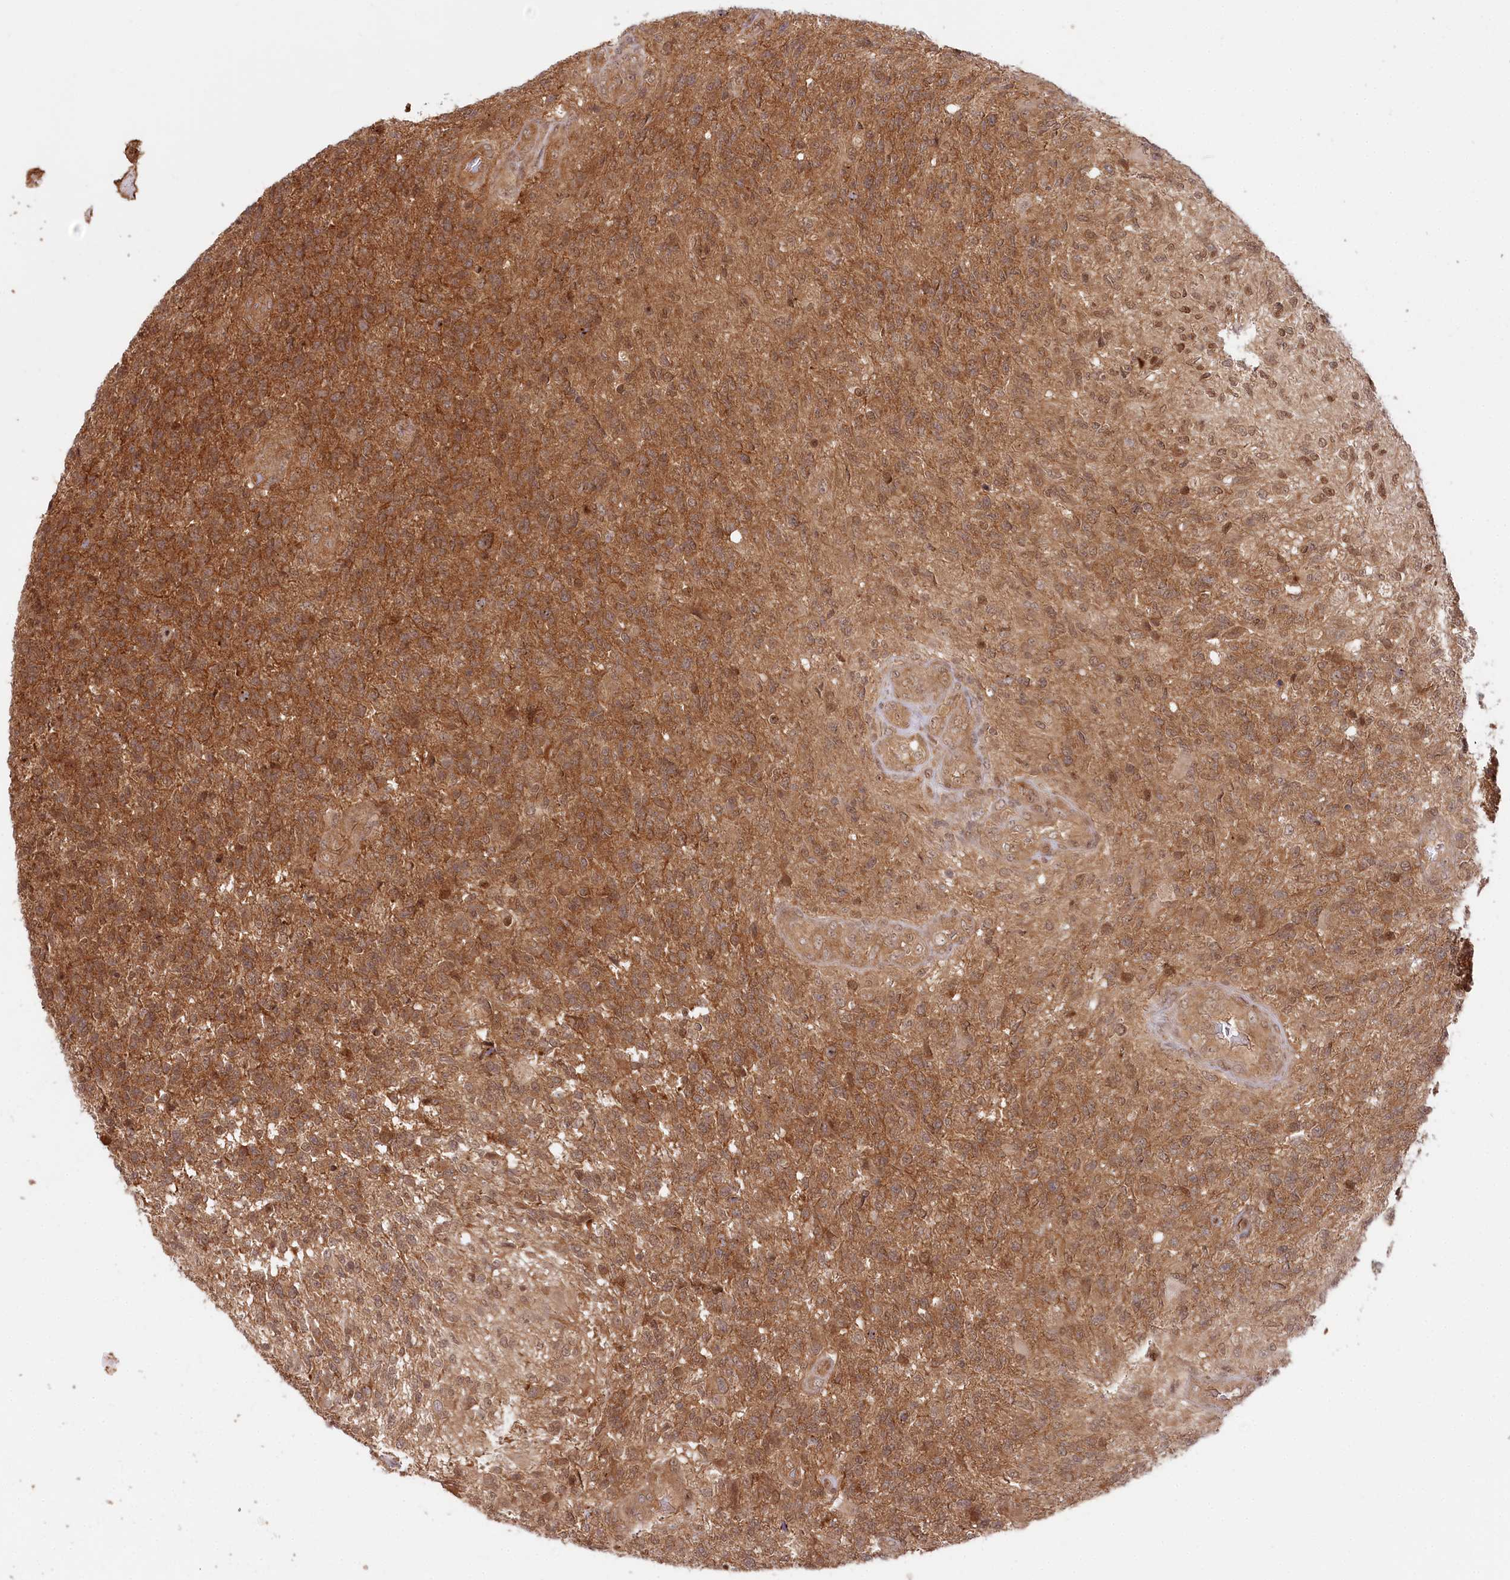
{"staining": {"intensity": "moderate", "quantity": ">75%", "location": "cytoplasmic/membranous"}, "tissue": "glioma", "cell_type": "Tumor cells", "image_type": "cancer", "snomed": [{"axis": "morphology", "description": "Glioma, malignant, High grade"}, {"axis": "topography", "description": "Brain"}], "caption": "Protein staining of malignant glioma (high-grade) tissue reveals moderate cytoplasmic/membranous staining in approximately >75% of tumor cells.", "gene": "CCDC65", "patient": {"sex": "male", "age": 56}}